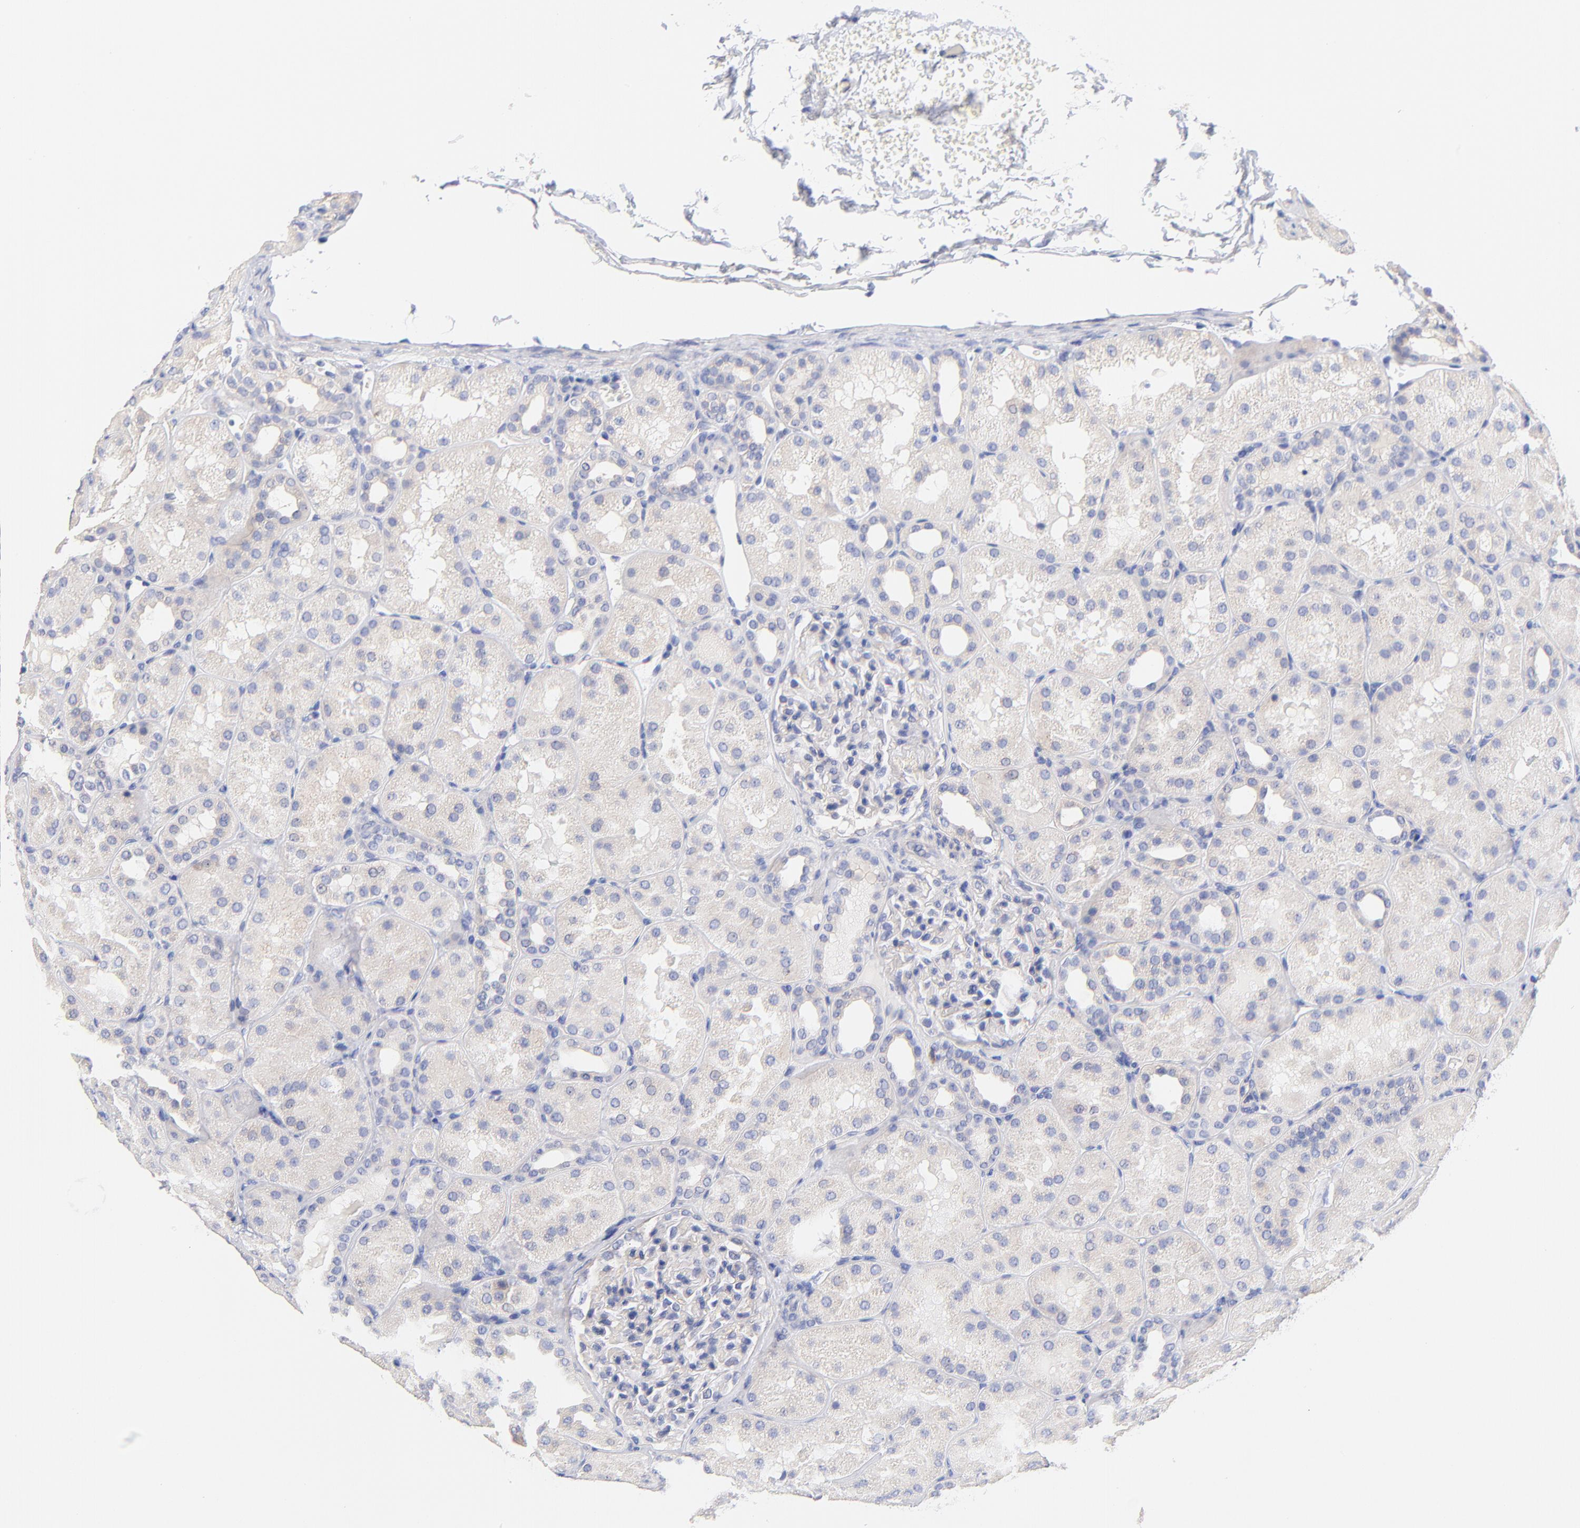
{"staining": {"intensity": "weak", "quantity": ">75%", "location": "cytoplasmic/membranous"}, "tissue": "kidney", "cell_type": "Cells in glomeruli", "image_type": "normal", "snomed": [{"axis": "morphology", "description": "Normal tissue, NOS"}, {"axis": "topography", "description": "Kidney"}], "caption": "The photomicrograph shows immunohistochemical staining of unremarkable kidney. There is weak cytoplasmic/membranous expression is present in about >75% of cells in glomeruli. The protein is stained brown, and the nuclei are stained in blue (DAB (3,3'-diaminobenzidine) IHC with brightfield microscopy, high magnification).", "gene": "TNFRSF13C", "patient": {"sex": "male", "age": 28}}